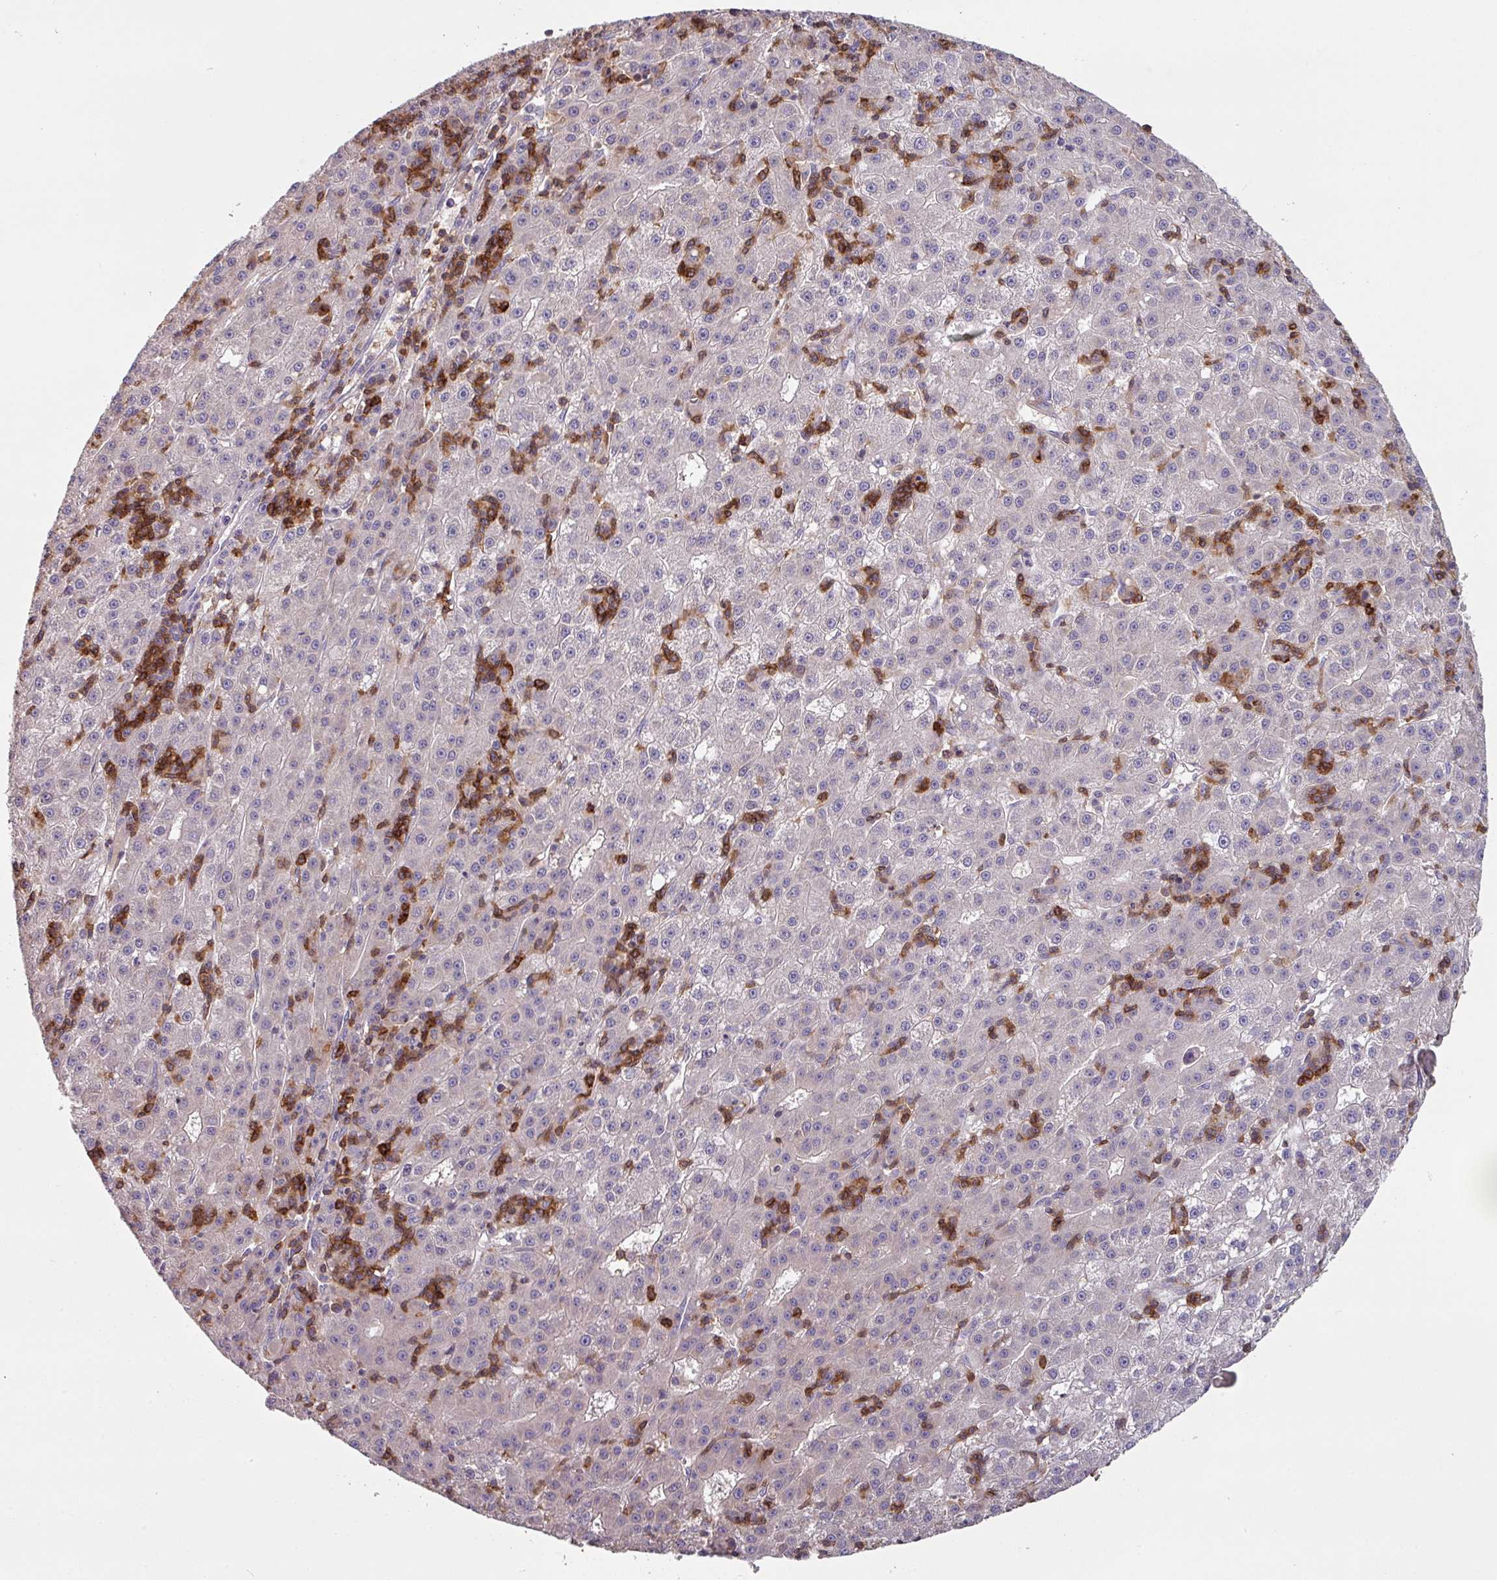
{"staining": {"intensity": "negative", "quantity": "none", "location": "none"}, "tissue": "liver cancer", "cell_type": "Tumor cells", "image_type": "cancer", "snomed": [{"axis": "morphology", "description": "Carcinoma, Hepatocellular, NOS"}, {"axis": "topography", "description": "Liver"}], "caption": "This is an immunohistochemistry (IHC) micrograph of liver hepatocellular carcinoma. There is no positivity in tumor cells.", "gene": "CD3G", "patient": {"sex": "male", "age": 76}}